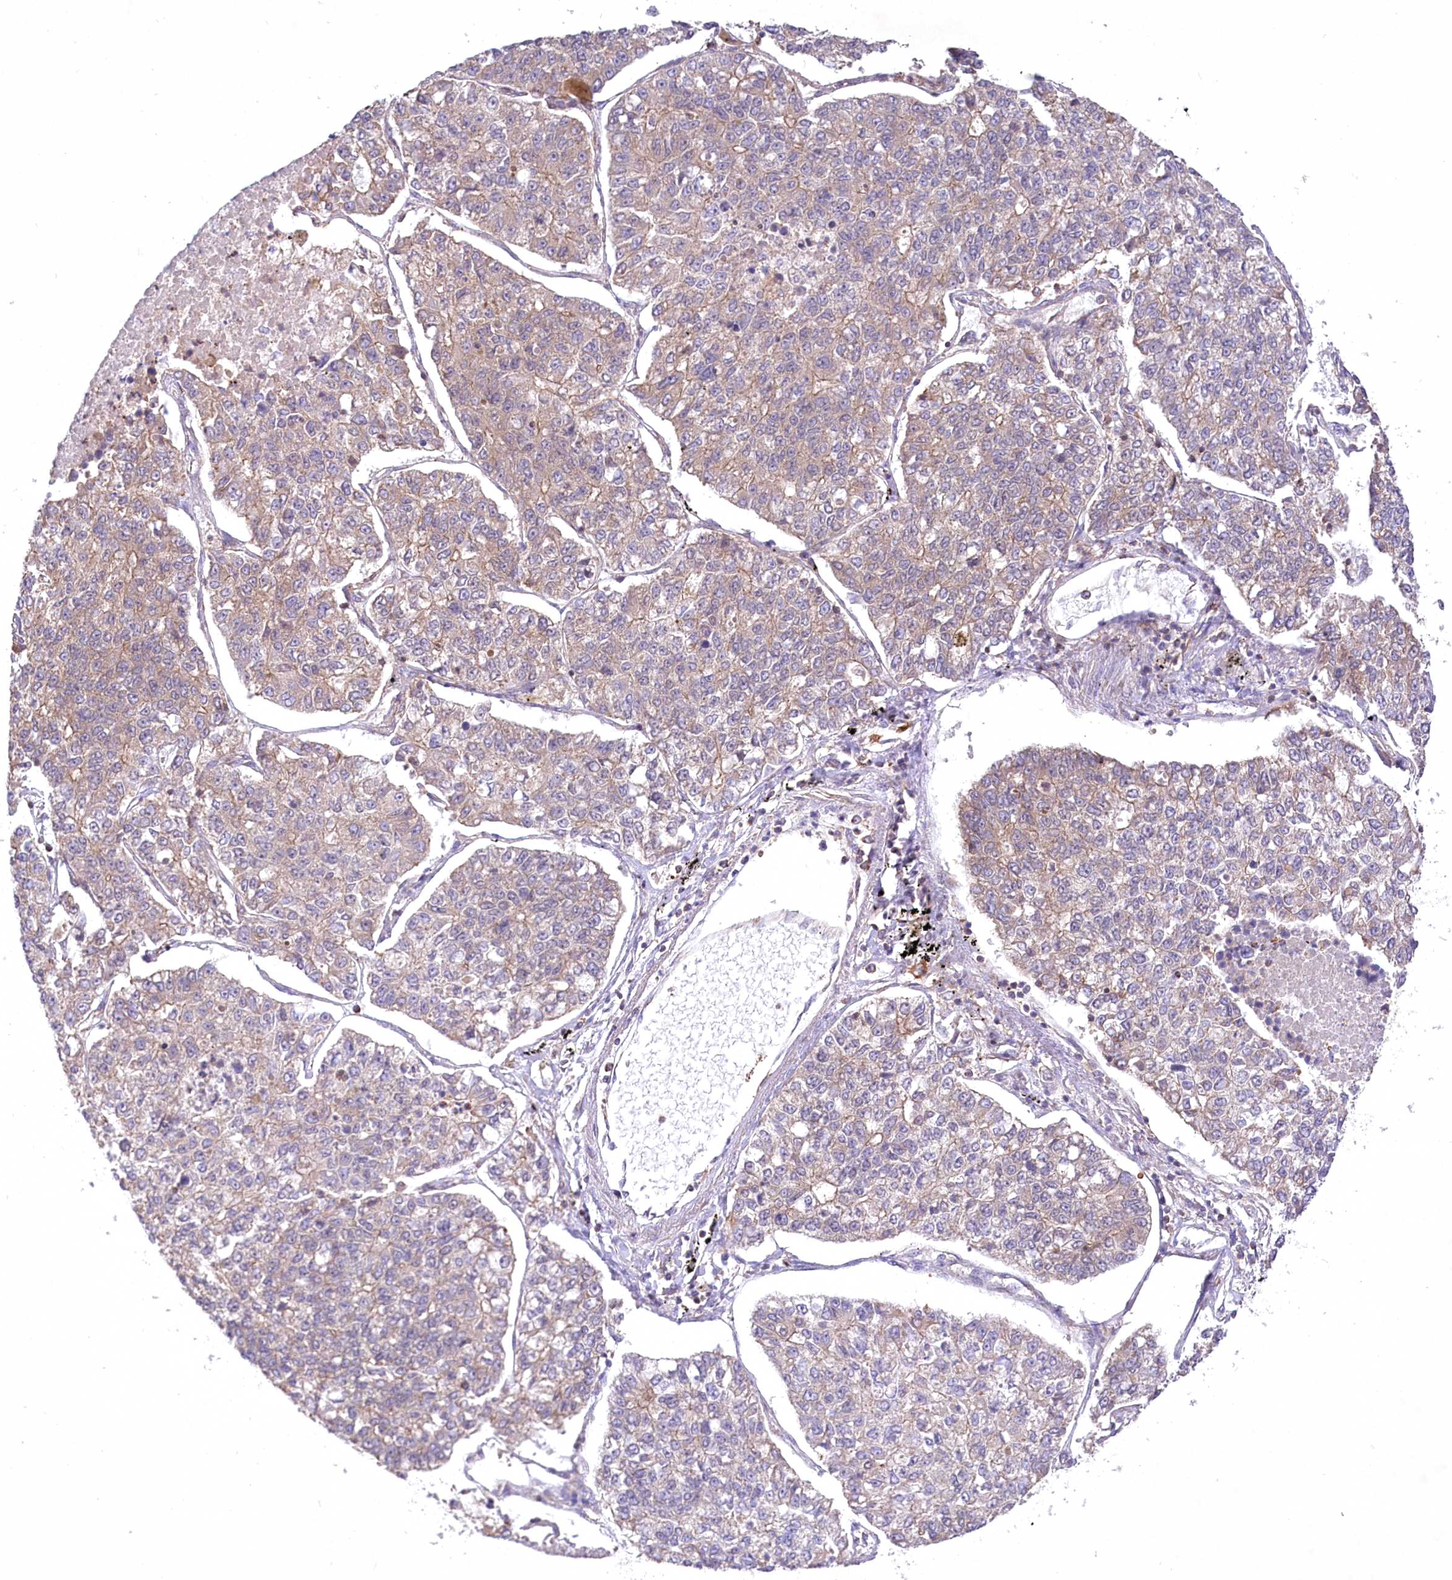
{"staining": {"intensity": "weak", "quantity": "25%-75%", "location": "cytoplasmic/membranous"}, "tissue": "lung cancer", "cell_type": "Tumor cells", "image_type": "cancer", "snomed": [{"axis": "morphology", "description": "Adenocarcinoma, NOS"}, {"axis": "topography", "description": "Lung"}], "caption": "Protein analysis of adenocarcinoma (lung) tissue displays weak cytoplasmic/membranous staining in approximately 25%-75% of tumor cells. Immunohistochemistry stains the protein of interest in brown and the nuclei are stained blue.", "gene": "UMPS", "patient": {"sex": "male", "age": 49}}